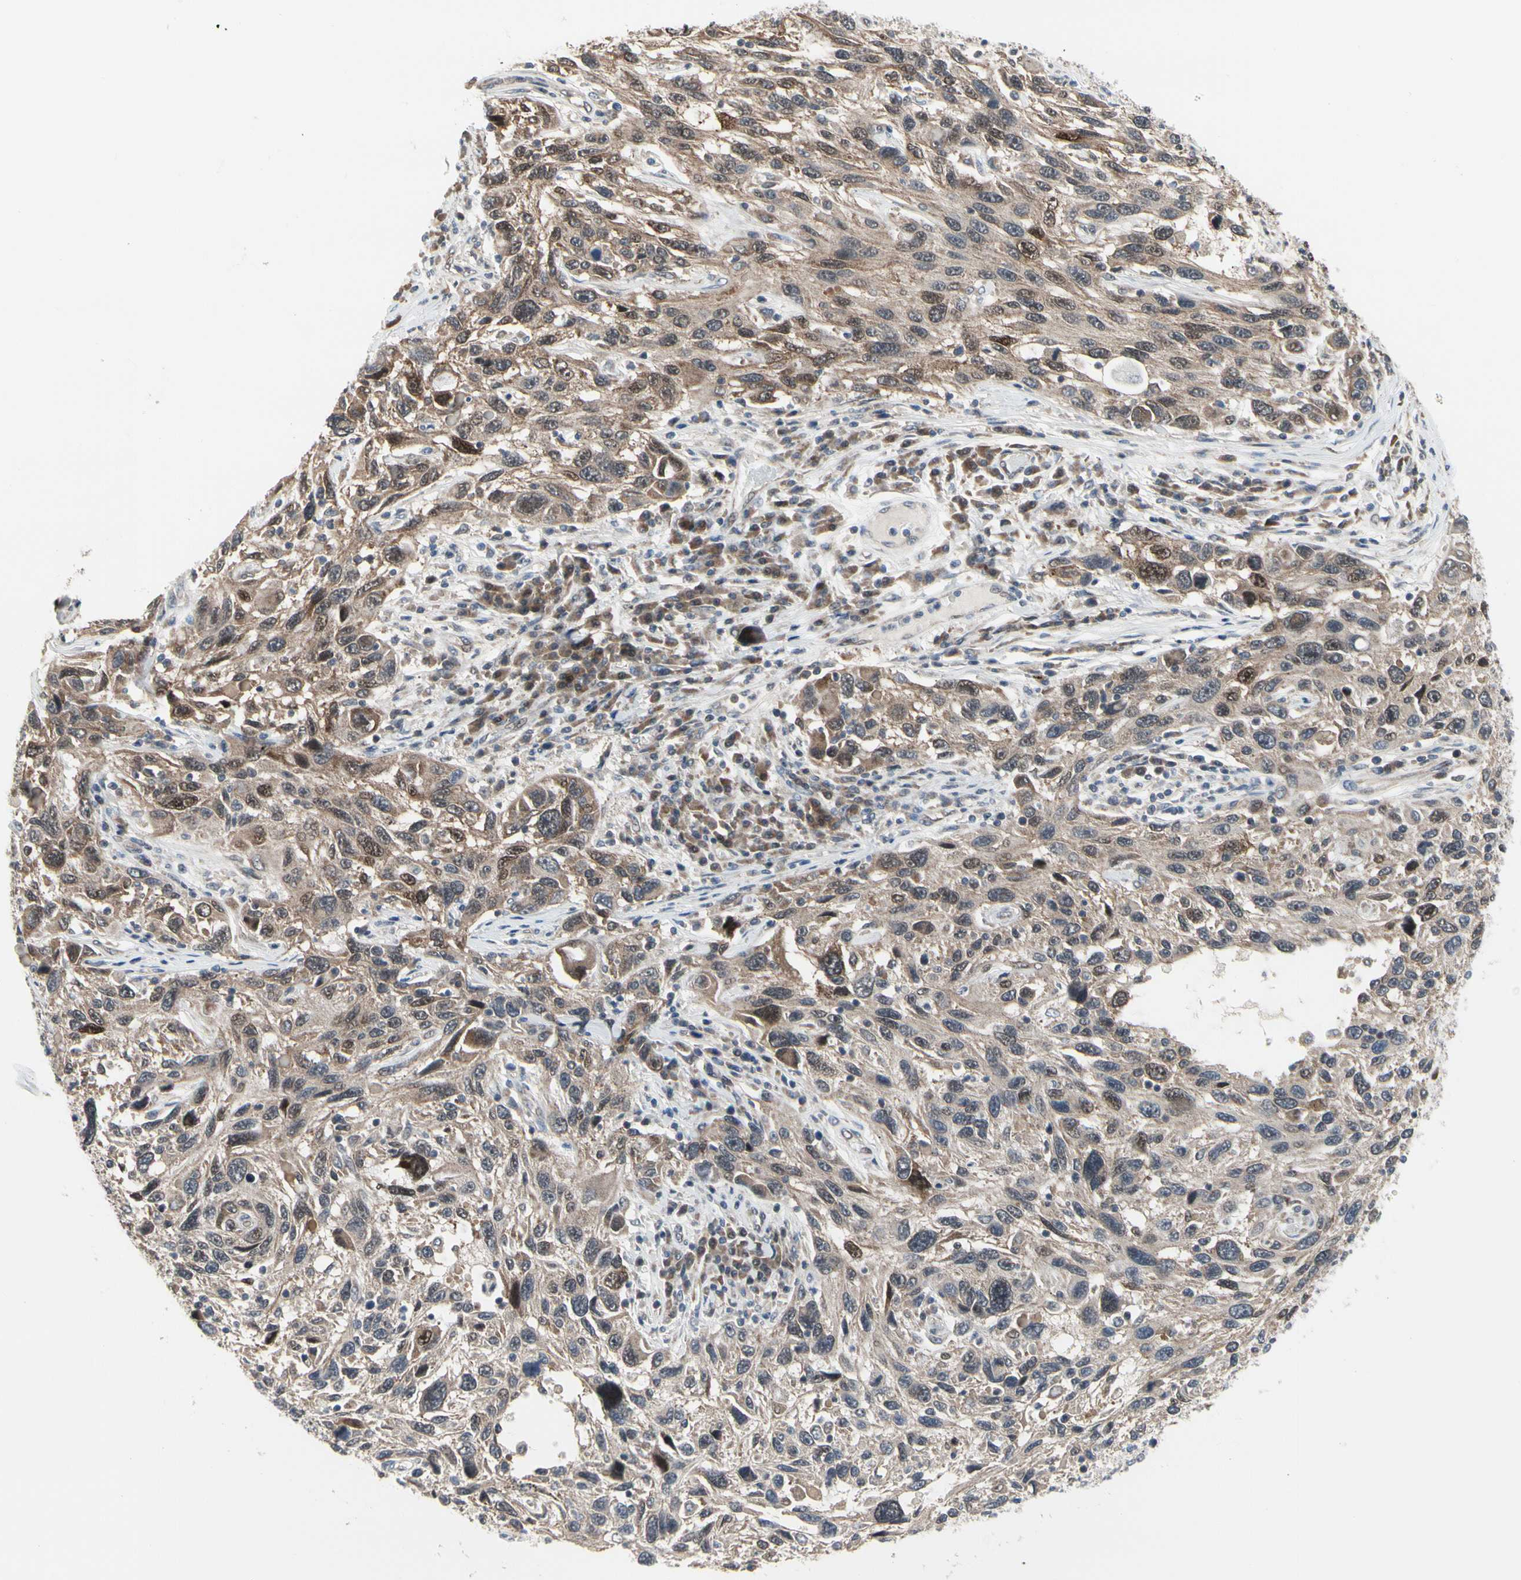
{"staining": {"intensity": "moderate", "quantity": ">75%", "location": "cytoplasmic/membranous,nuclear"}, "tissue": "melanoma", "cell_type": "Tumor cells", "image_type": "cancer", "snomed": [{"axis": "morphology", "description": "Malignant melanoma, NOS"}, {"axis": "topography", "description": "Skin"}], "caption": "This image shows immunohistochemistry (IHC) staining of human melanoma, with medium moderate cytoplasmic/membranous and nuclear expression in about >75% of tumor cells.", "gene": "CDK5", "patient": {"sex": "male", "age": 53}}